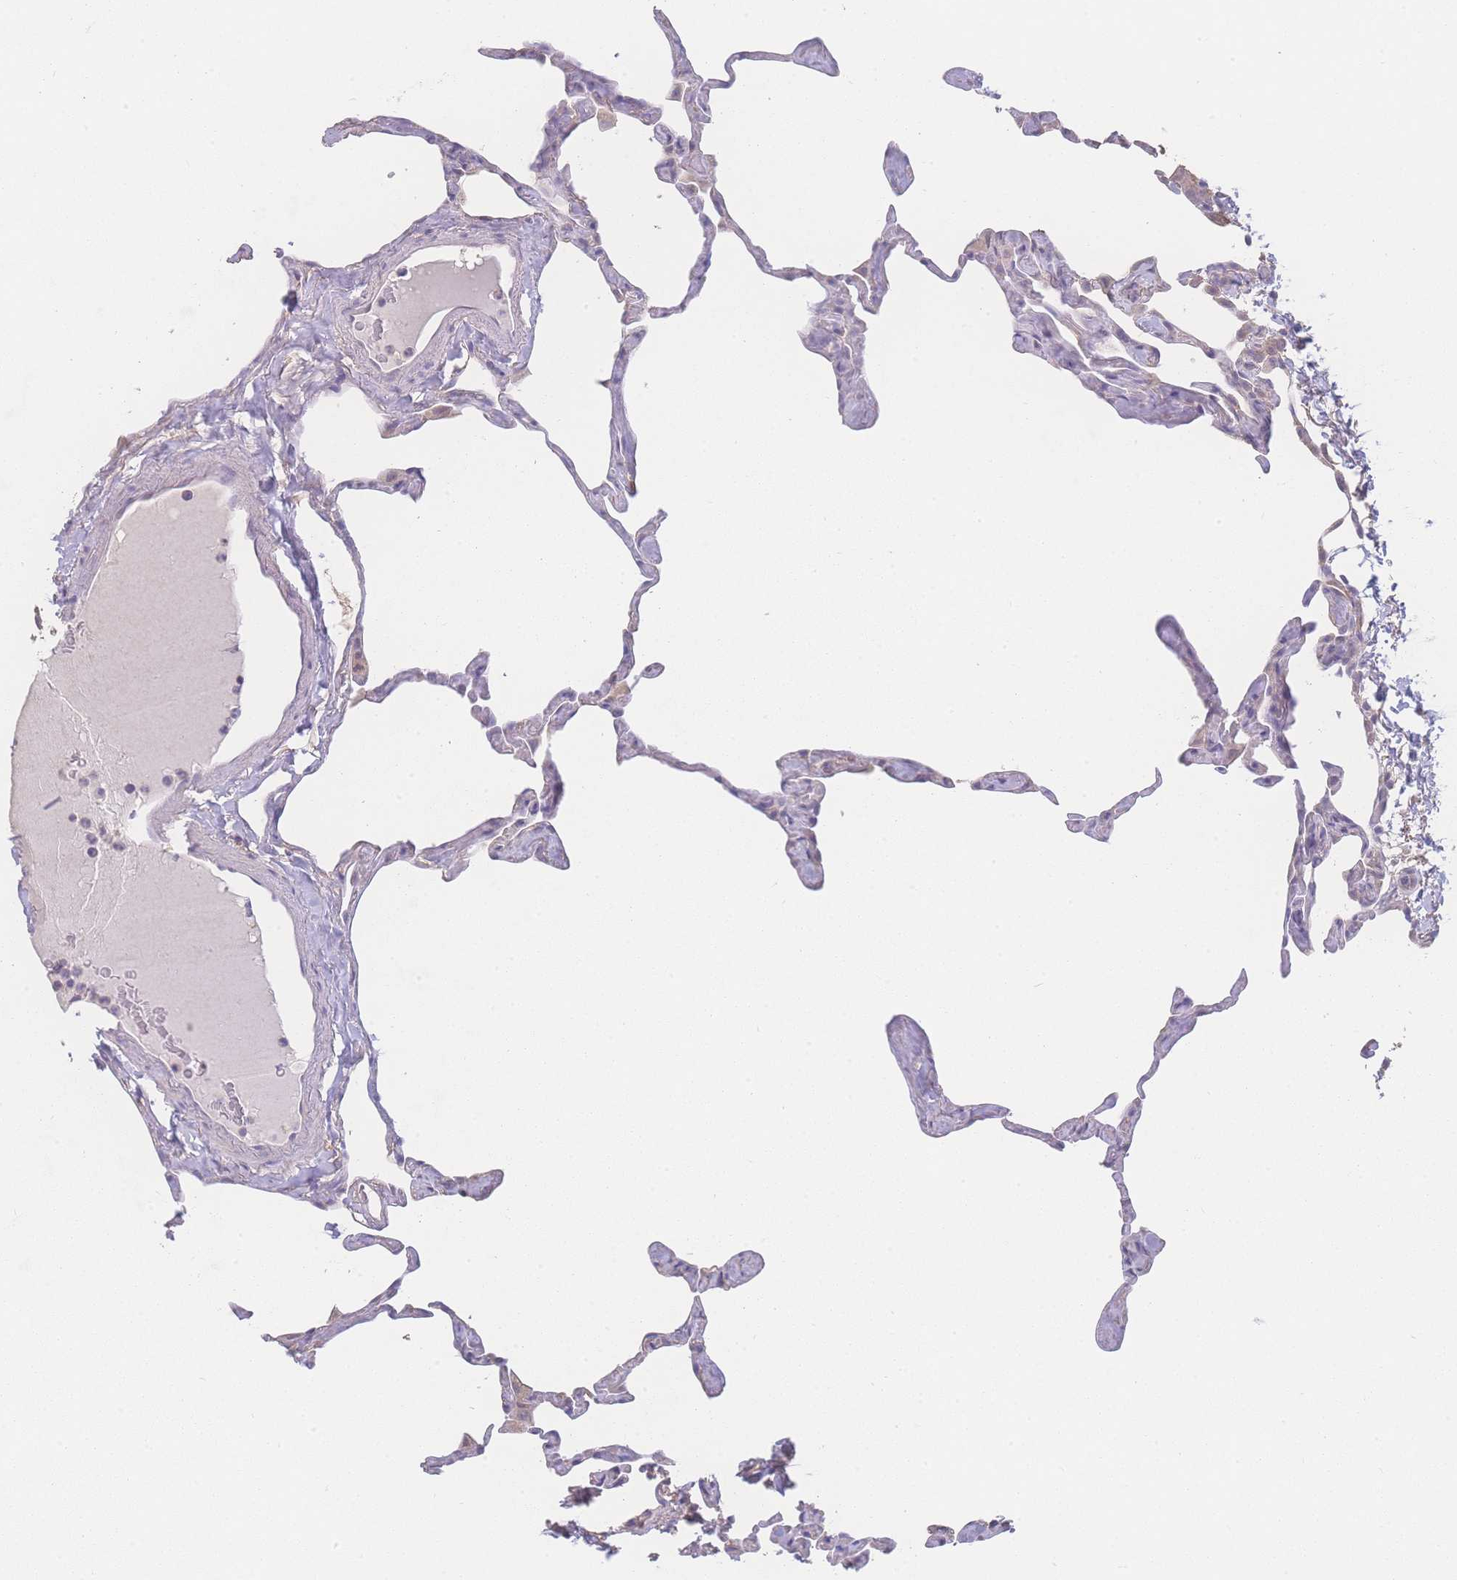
{"staining": {"intensity": "negative", "quantity": "none", "location": "none"}, "tissue": "lung", "cell_type": "Alveolar cells", "image_type": "normal", "snomed": [{"axis": "morphology", "description": "Normal tissue, NOS"}, {"axis": "topography", "description": "Lung"}], "caption": "Photomicrograph shows no protein expression in alveolar cells of unremarkable lung.", "gene": "GIPR", "patient": {"sex": "male", "age": 65}}